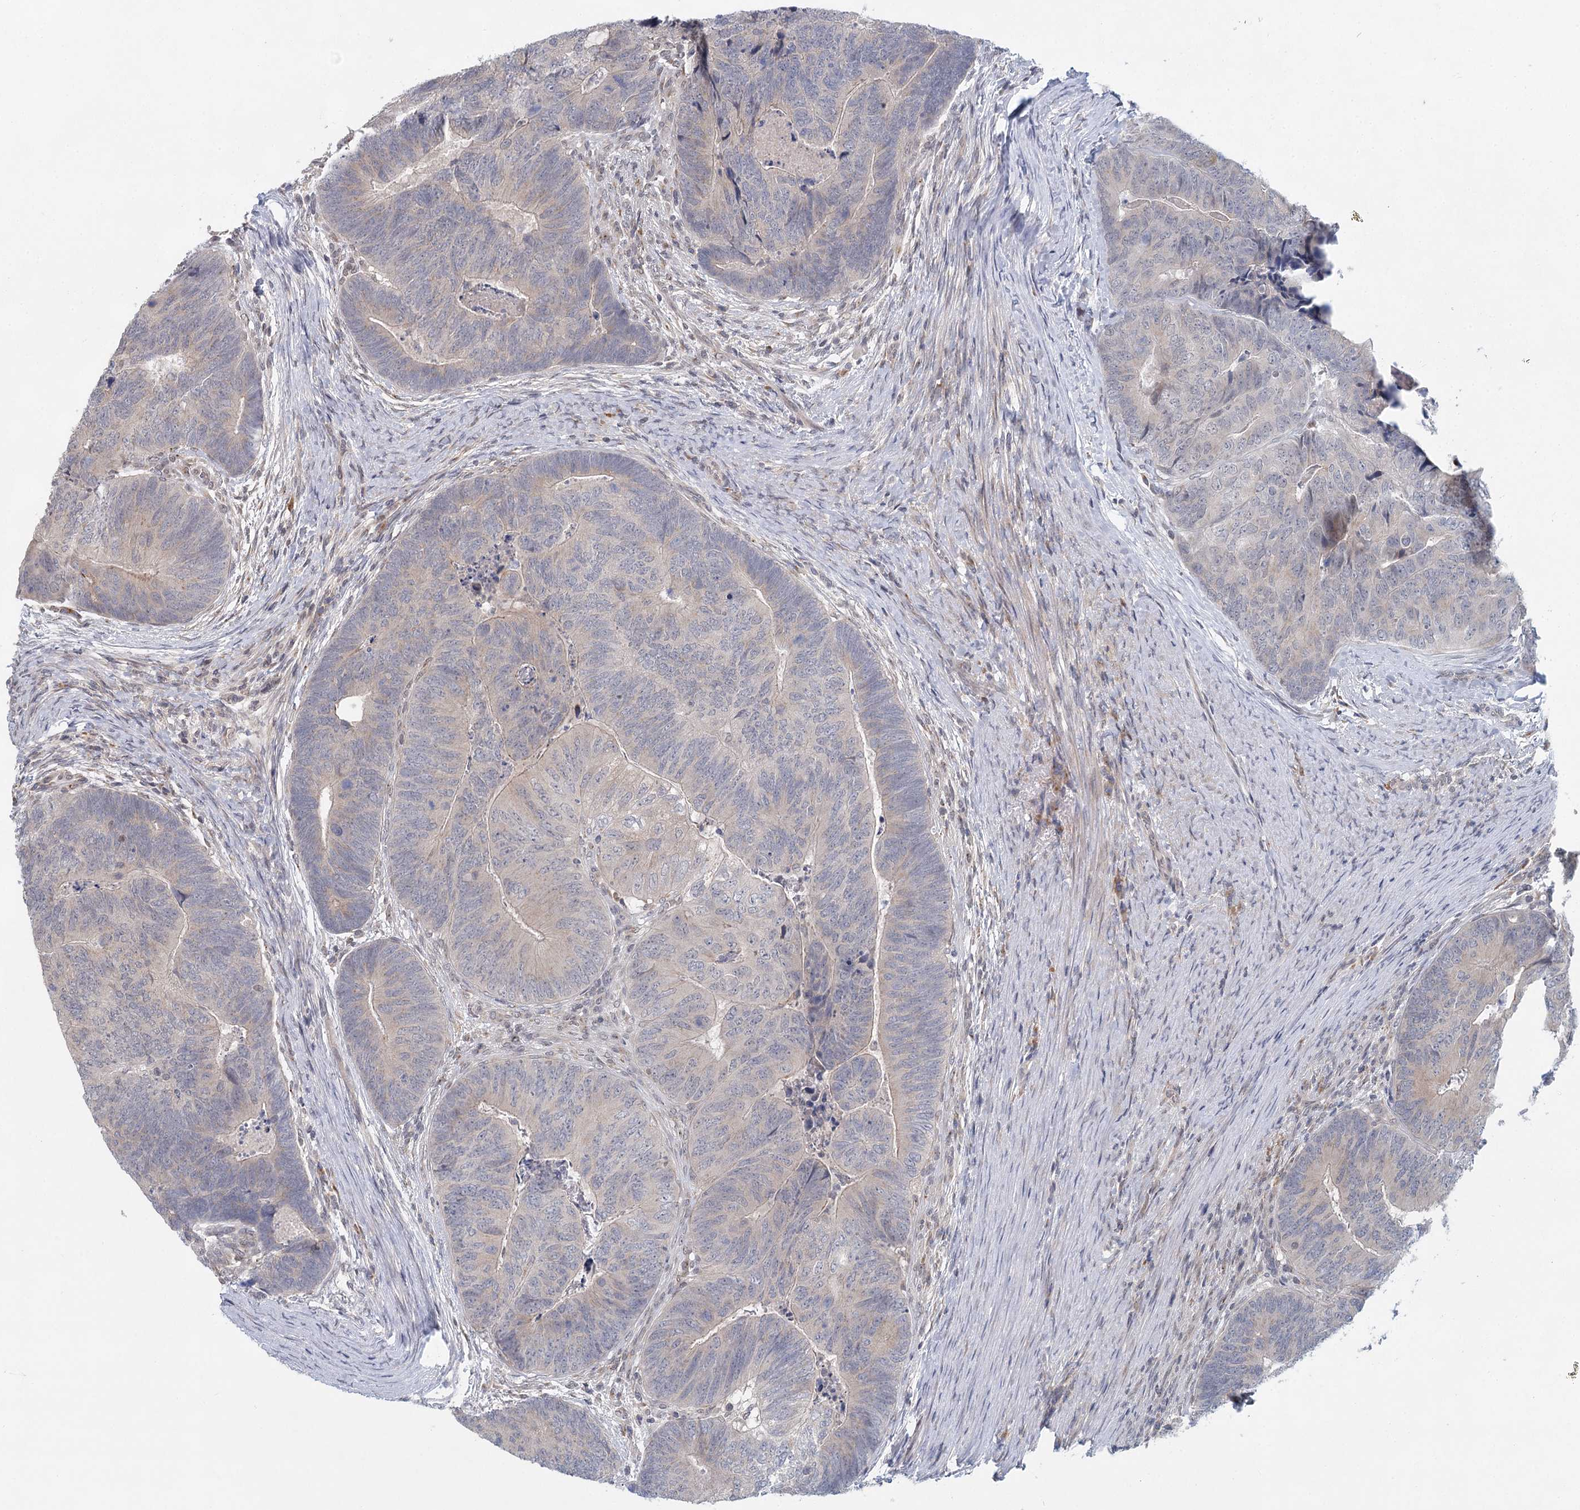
{"staining": {"intensity": "negative", "quantity": "none", "location": "none"}, "tissue": "colorectal cancer", "cell_type": "Tumor cells", "image_type": "cancer", "snomed": [{"axis": "morphology", "description": "Adenocarcinoma, NOS"}, {"axis": "topography", "description": "Colon"}], "caption": "There is no significant positivity in tumor cells of adenocarcinoma (colorectal).", "gene": "BLTP1", "patient": {"sex": "female", "age": 67}}